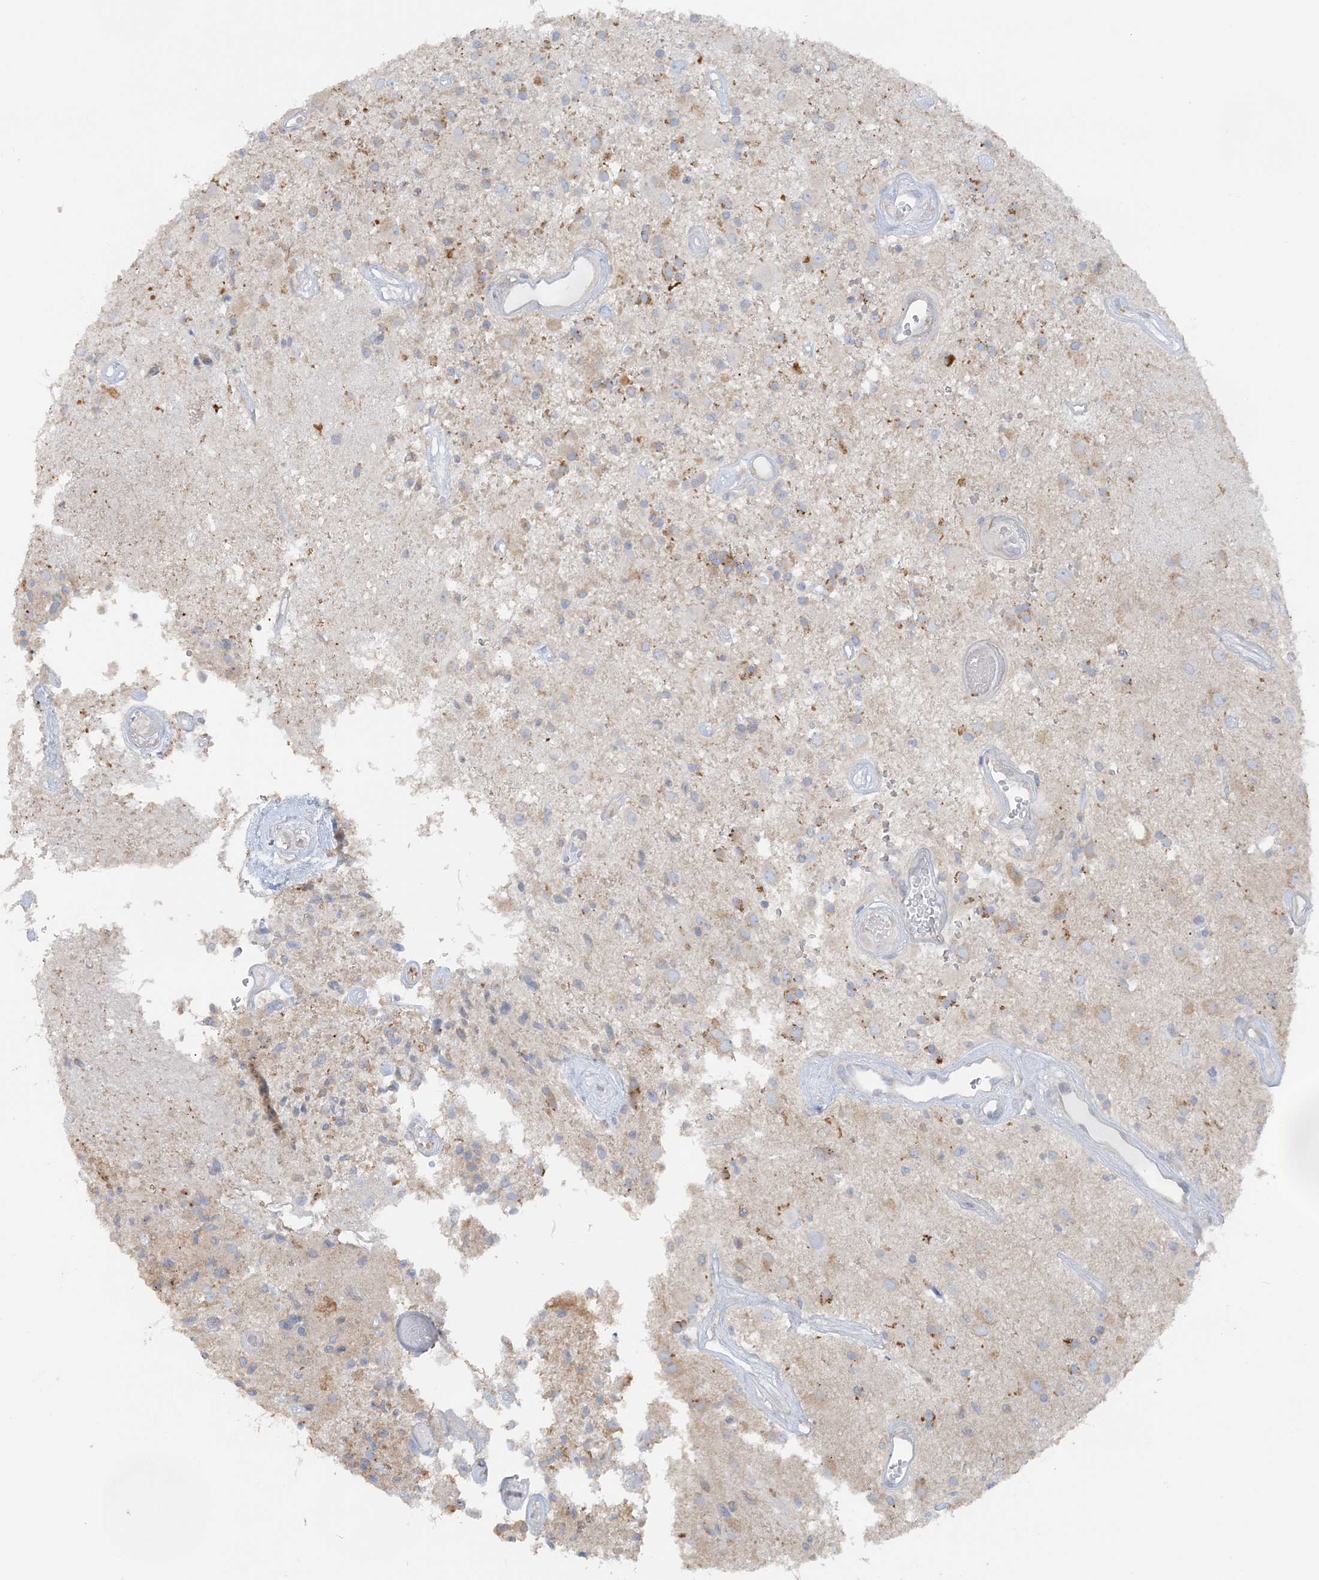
{"staining": {"intensity": "negative", "quantity": "none", "location": "none"}, "tissue": "glioma", "cell_type": "Tumor cells", "image_type": "cancer", "snomed": [{"axis": "morphology", "description": "Glioma, malignant, High grade"}, {"axis": "morphology", "description": "Glioblastoma, NOS"}, {"axis": "topography", "description": "Brain"}], "caption": "Immunohistochemistry (IHC) histopathology image of neoplastic tissue: human glioma stained with DAB reveals no significant protein staining in tumor cells.", "gene": "TBC1D5", "patient": {"sex": "male", "age": 60}}